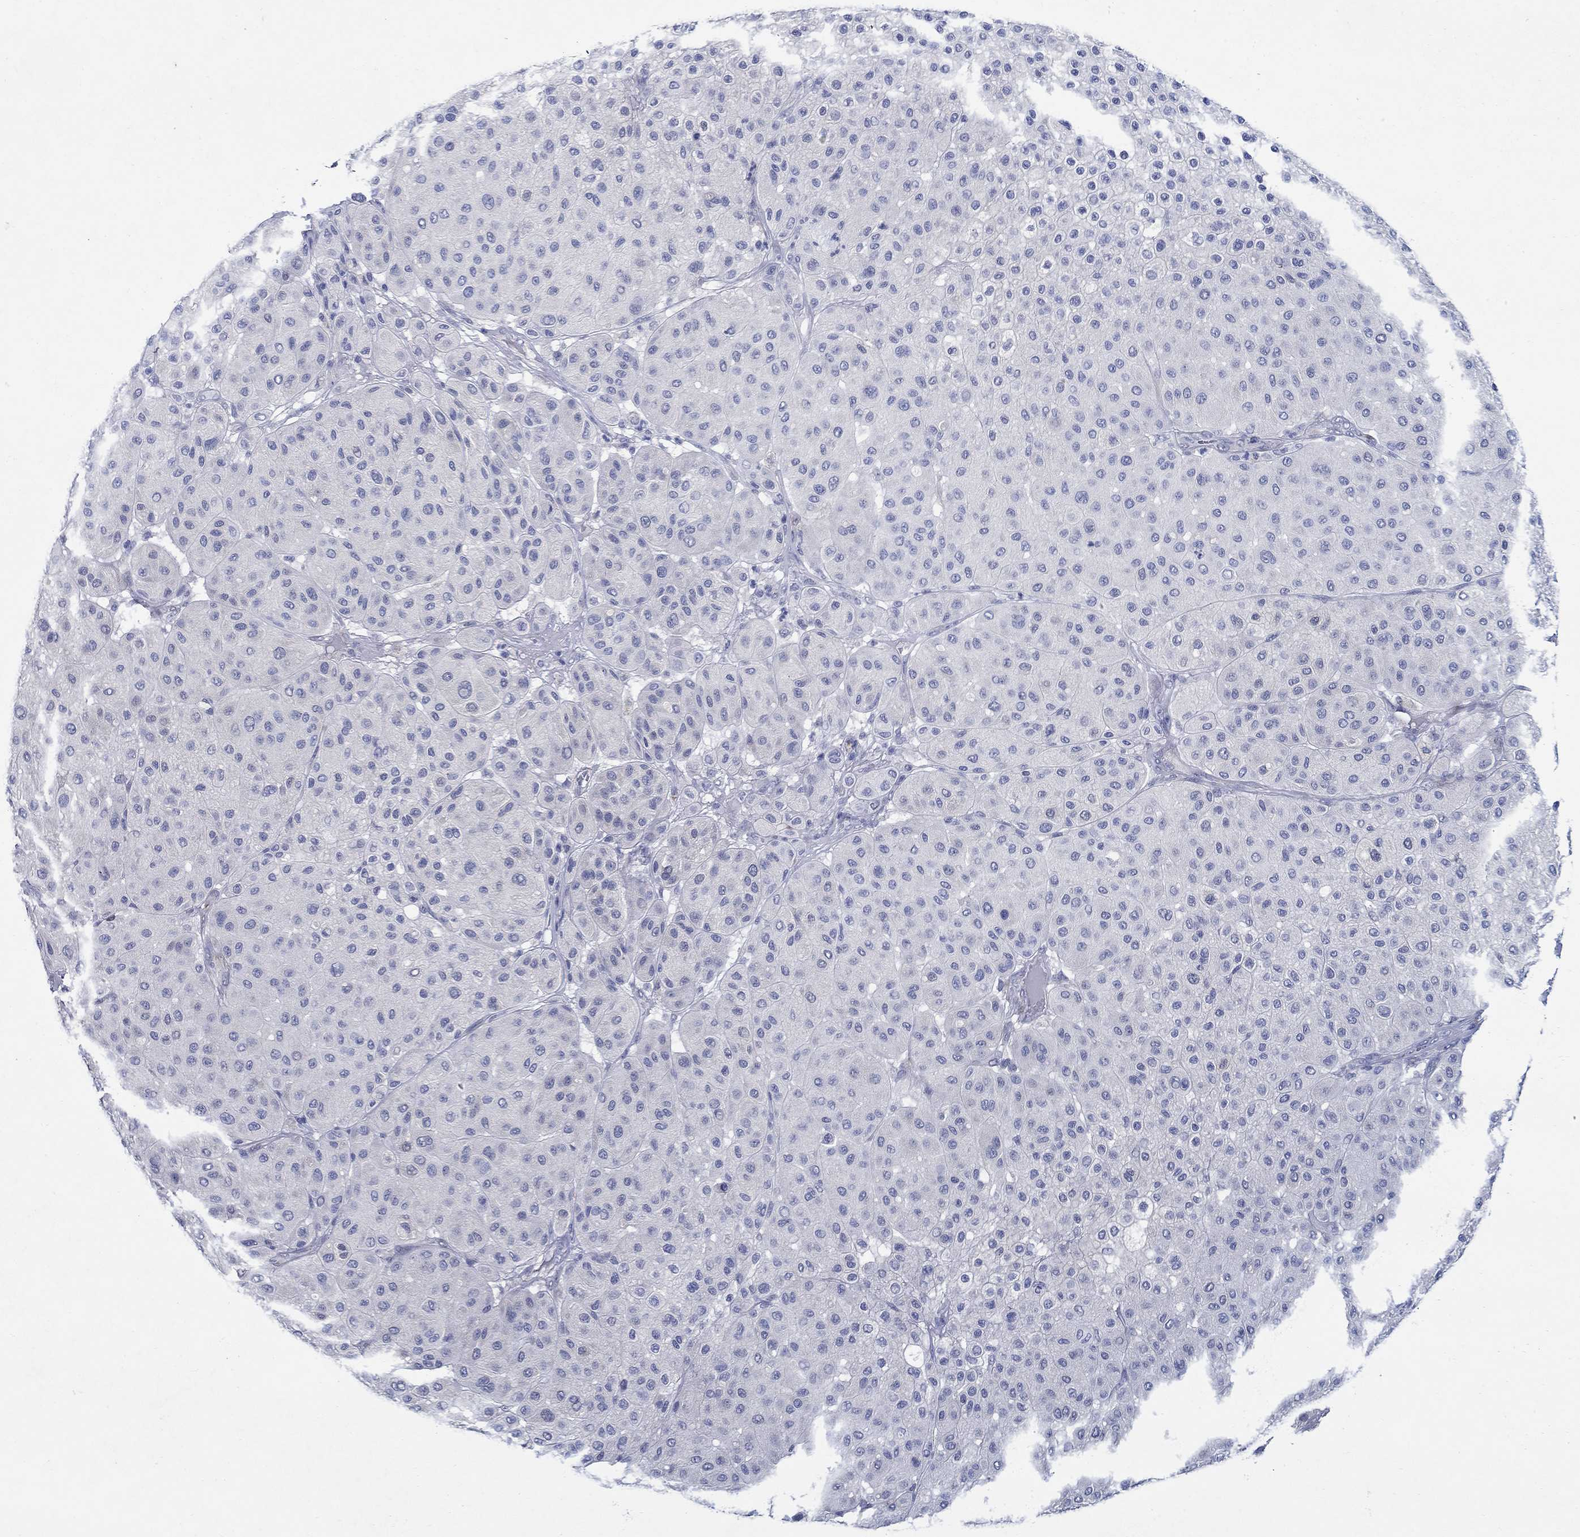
{"staining": {"intensity": "negative", "quantity": "none", "location": "none"}, "tissue": "melanoma", "cell_type": "Tumor cells", "image_type": "cancer", "snomed": [{"axis": "morphology", "description": "Malignant melanoma, Metastatic site"}, {"axis": "topography", "description": "Smooth muscle"}], "caption": "Protein analysis of melanoma reveals no significant expression in tumor cells.", "gene": "MC2R", "patient": {"sex": "male", "age": 41}}